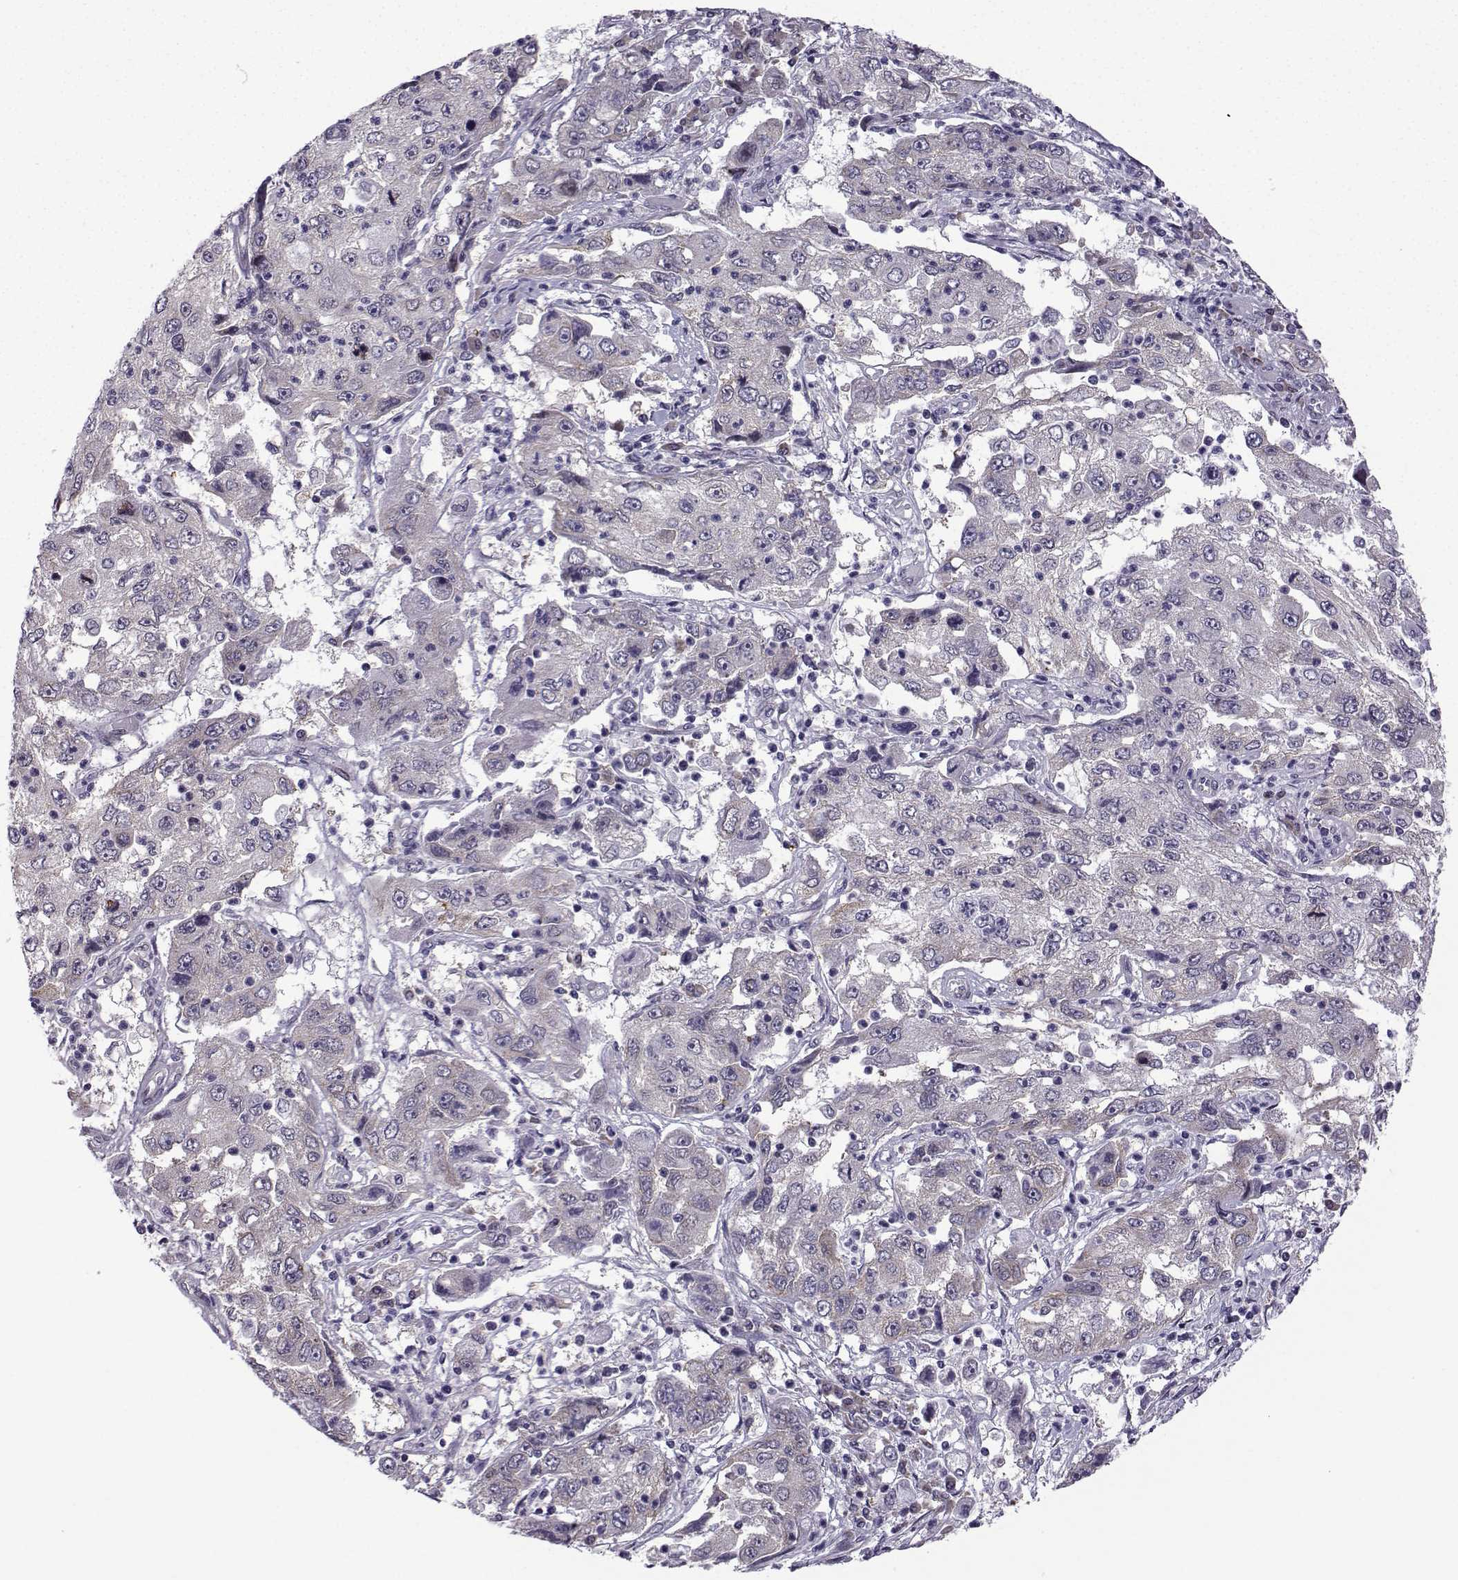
{"staining": {"intensity": "weak", "quantity": "<25%", "location": "cytoplasmic/membranous"}, "tissue": "cervical cancer", "cell_type": "Tumor cells", "image_type": "cancer", "snomed": [{"axis": "morphology", "description": "Squamous cell carcinoma, NOS"}, {"axis": "topography", "description": "Cervix"}], "caption": "Cervical cancer was stained to show a protein in brown. There is no significant expression in tumor cells.", "gene": "FGF3", "patient": {"sex": "female", "age": 36}}